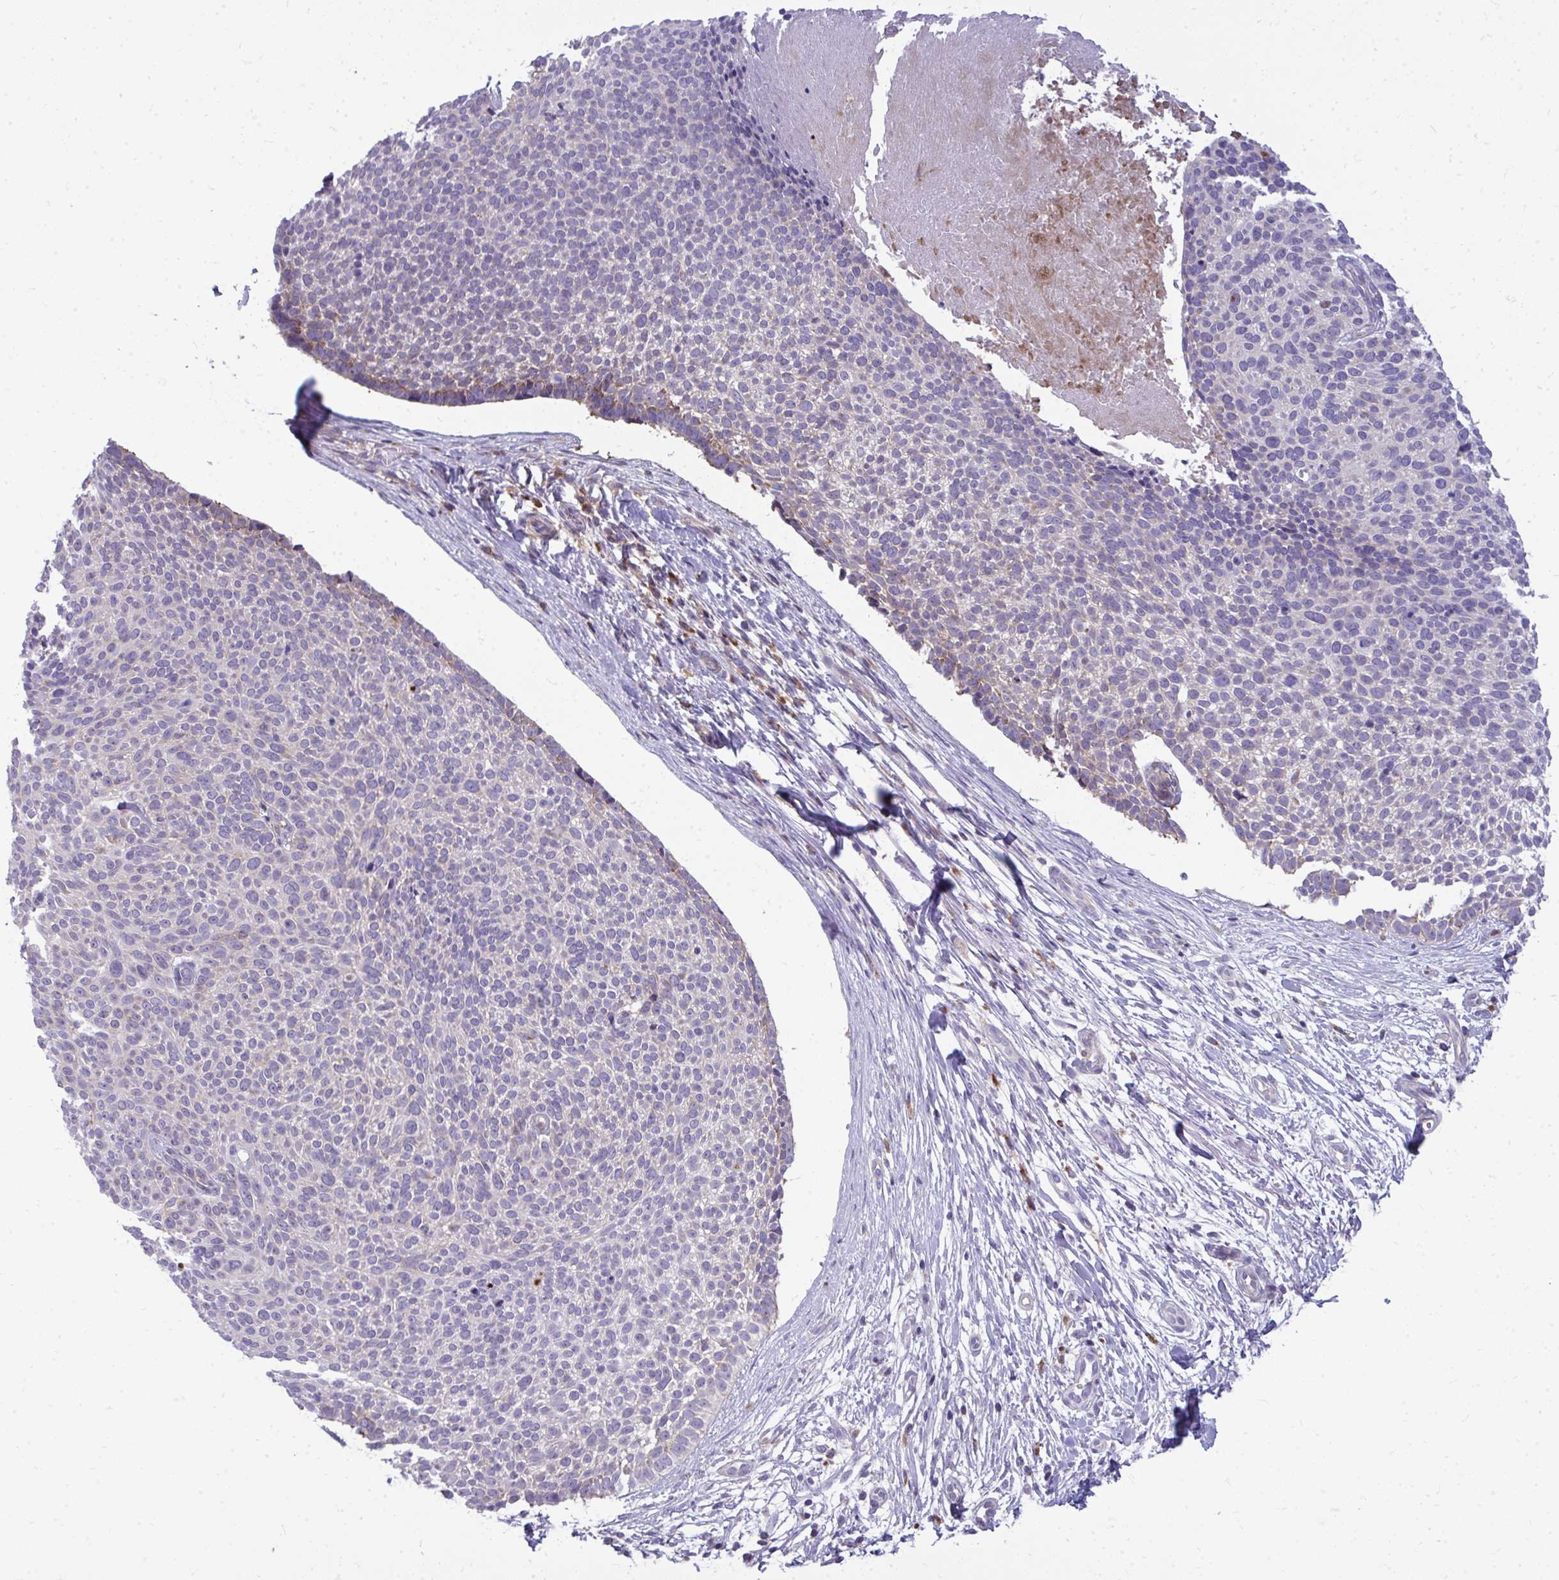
{"staining": {"intensity": "weak", "quantity": "<25%", "location": "cytoplasmic/membranous"}, "tissue": "skin cancer", "cell_type": "Tumor cells", "image_type": "cancer", "snomed": [{"axis": "morphology", "description": "Basal cell carcinoma"}, {"axis": "topography", "description": "Skin"}, {"axis": "topography", "description": "Skin of back"}], "caption": "An image of skin cancer (basal cell carcinoma) stained for a protein demonstrates no brown staining in tumor cells.", "gene": "GFPT2", "patient": {"sex": "male", "age": 81}}